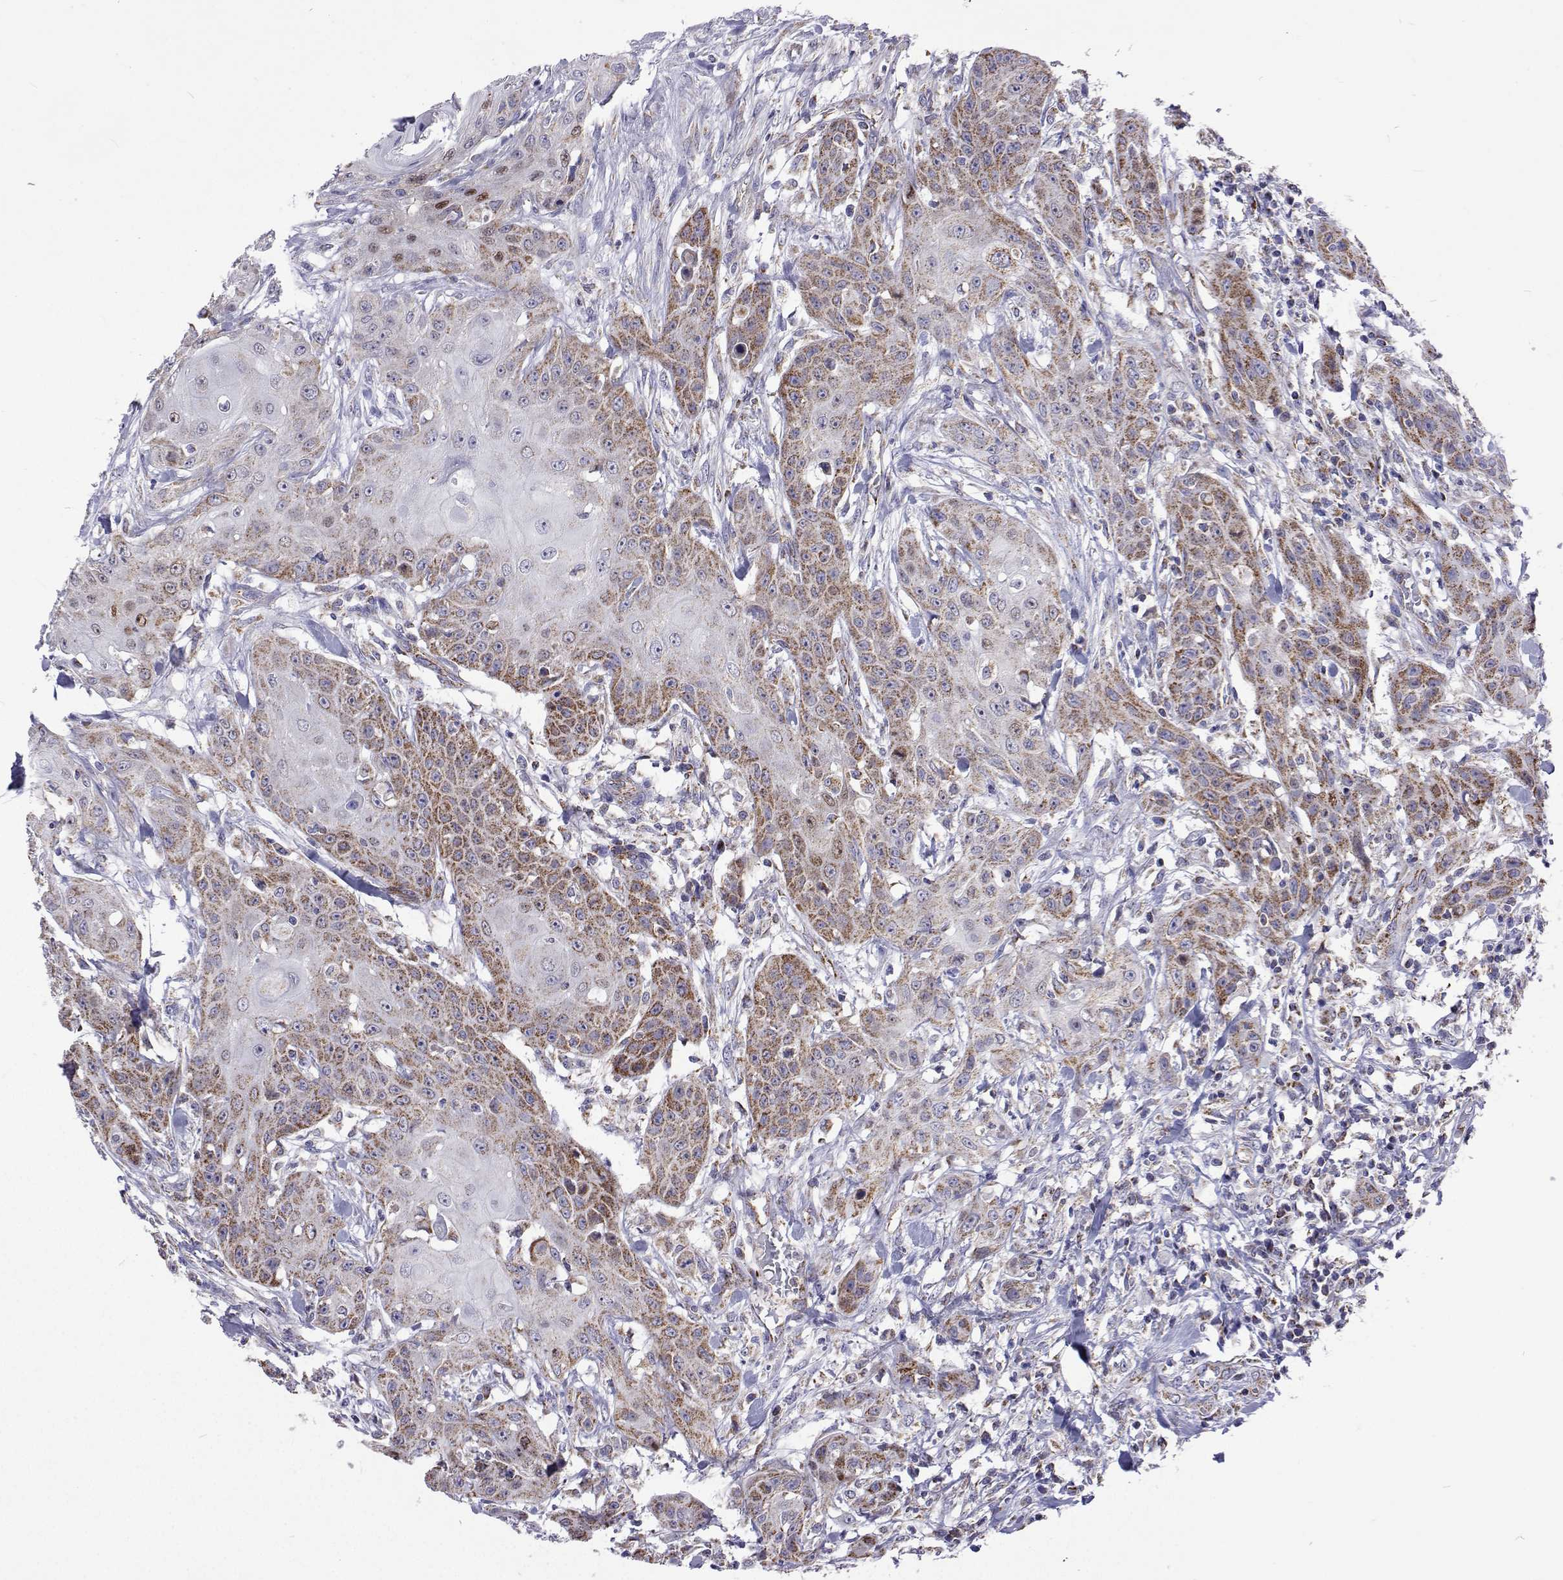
{"staining": {"intensity": "moderate", "quantity": "25%-75%", "location": "cytoplasmic/membranous"}, "tissue": "head and neck cancer", "cell_type": "Tumor cells", "image_type": "cancer", "snomed": [{"axis": "morphology", "description": "Squamous cell carcinoma, NOS"}, {"axis": "topography", "description": "Oral tissue"}, {"axis": "topography", "description": "Head-Neck"}], "caption": "Tumor cells show medium levels of moderate cytoplasmic/membranous staining in approximately 25%-75% of cells in human head and neck cancer (squamous cell carcinoma).", "gene": "MCCC2", "patient": {"sex": "female", "age": 55}}